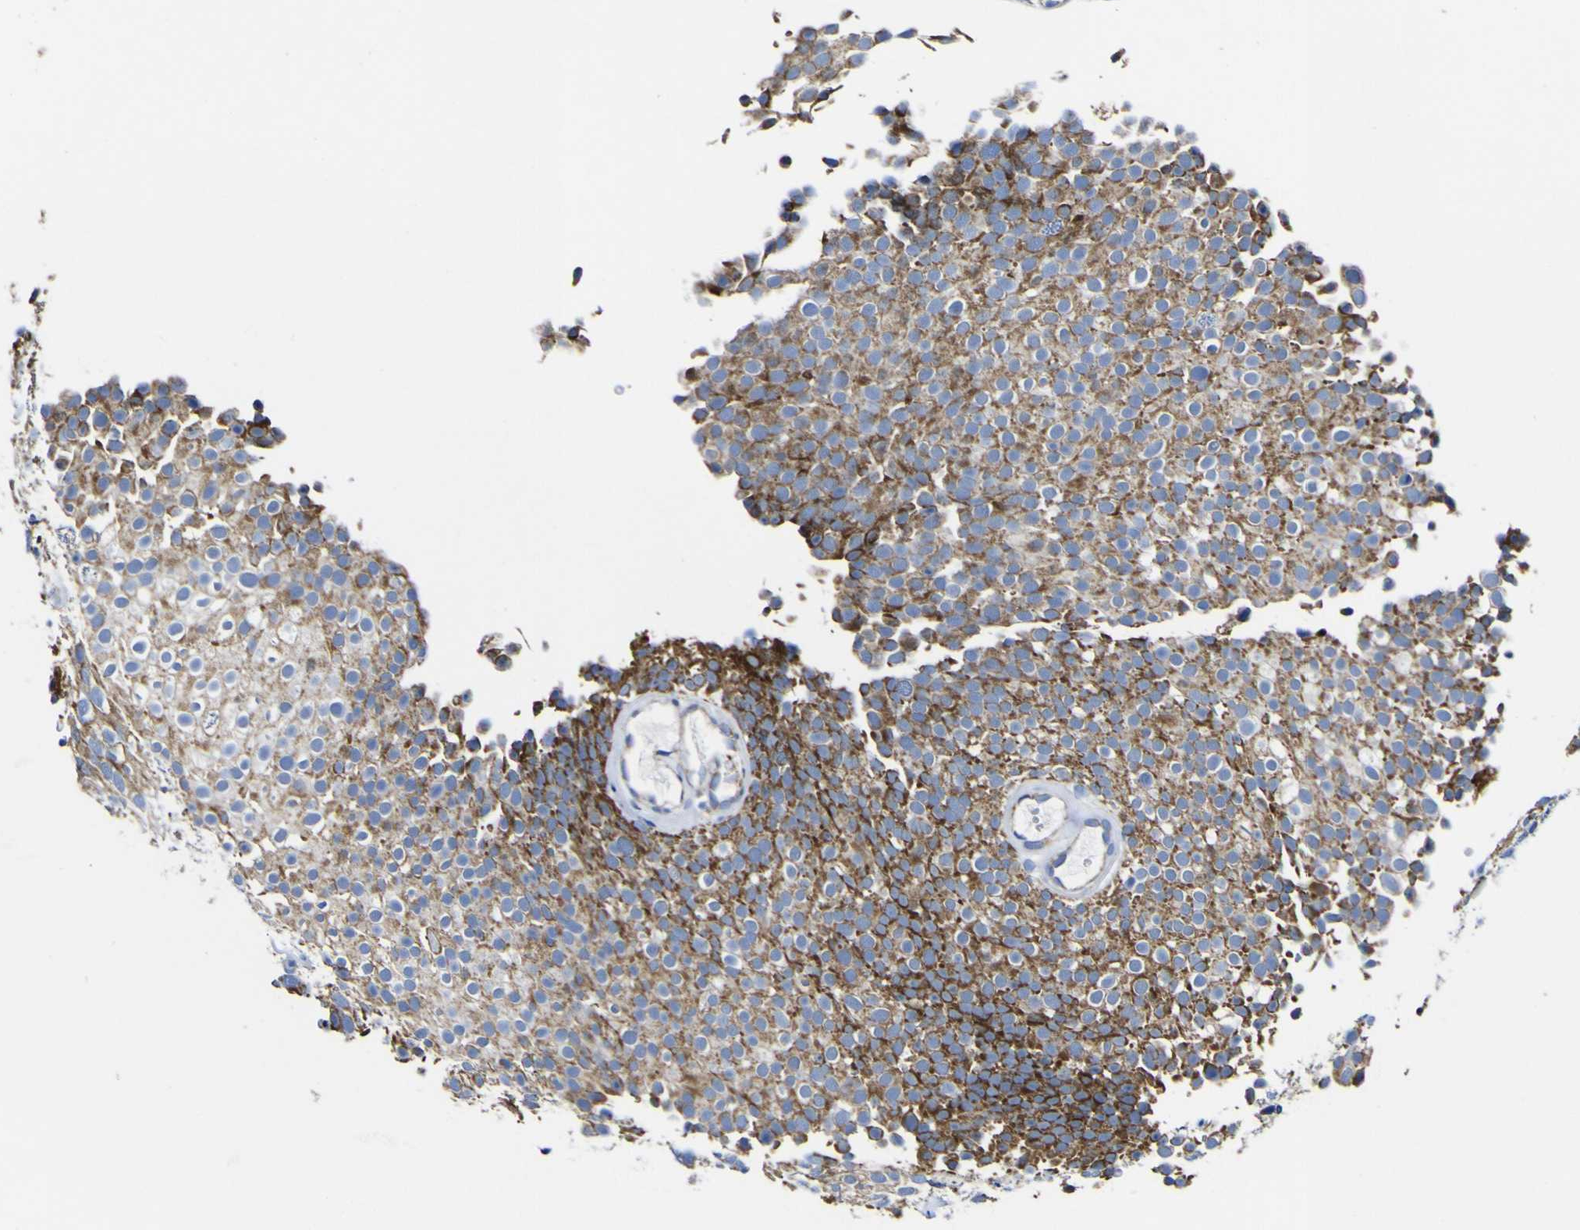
{"staining": {"intensity": "moderate", "quantity": ">75%", "location": "cytoplasmic/membranous"}, "tissue": "urothelial cancer", "cell_type": "Tumor cells", "image_type": "cancer", "snomed": [{"axis": "morphology", "description": "Urothelial carcinoma, Low grade"}, {"axis": "topography", "description": "Urinary bladder"}], "caption": "Urothelial cancer stained with a brown dye shows moderate cytoplasmic/membranous positive expression in about >75% of tumor cells.", "gene": "CCDC90B", "patient": {"sex": "male", "age": 78}}